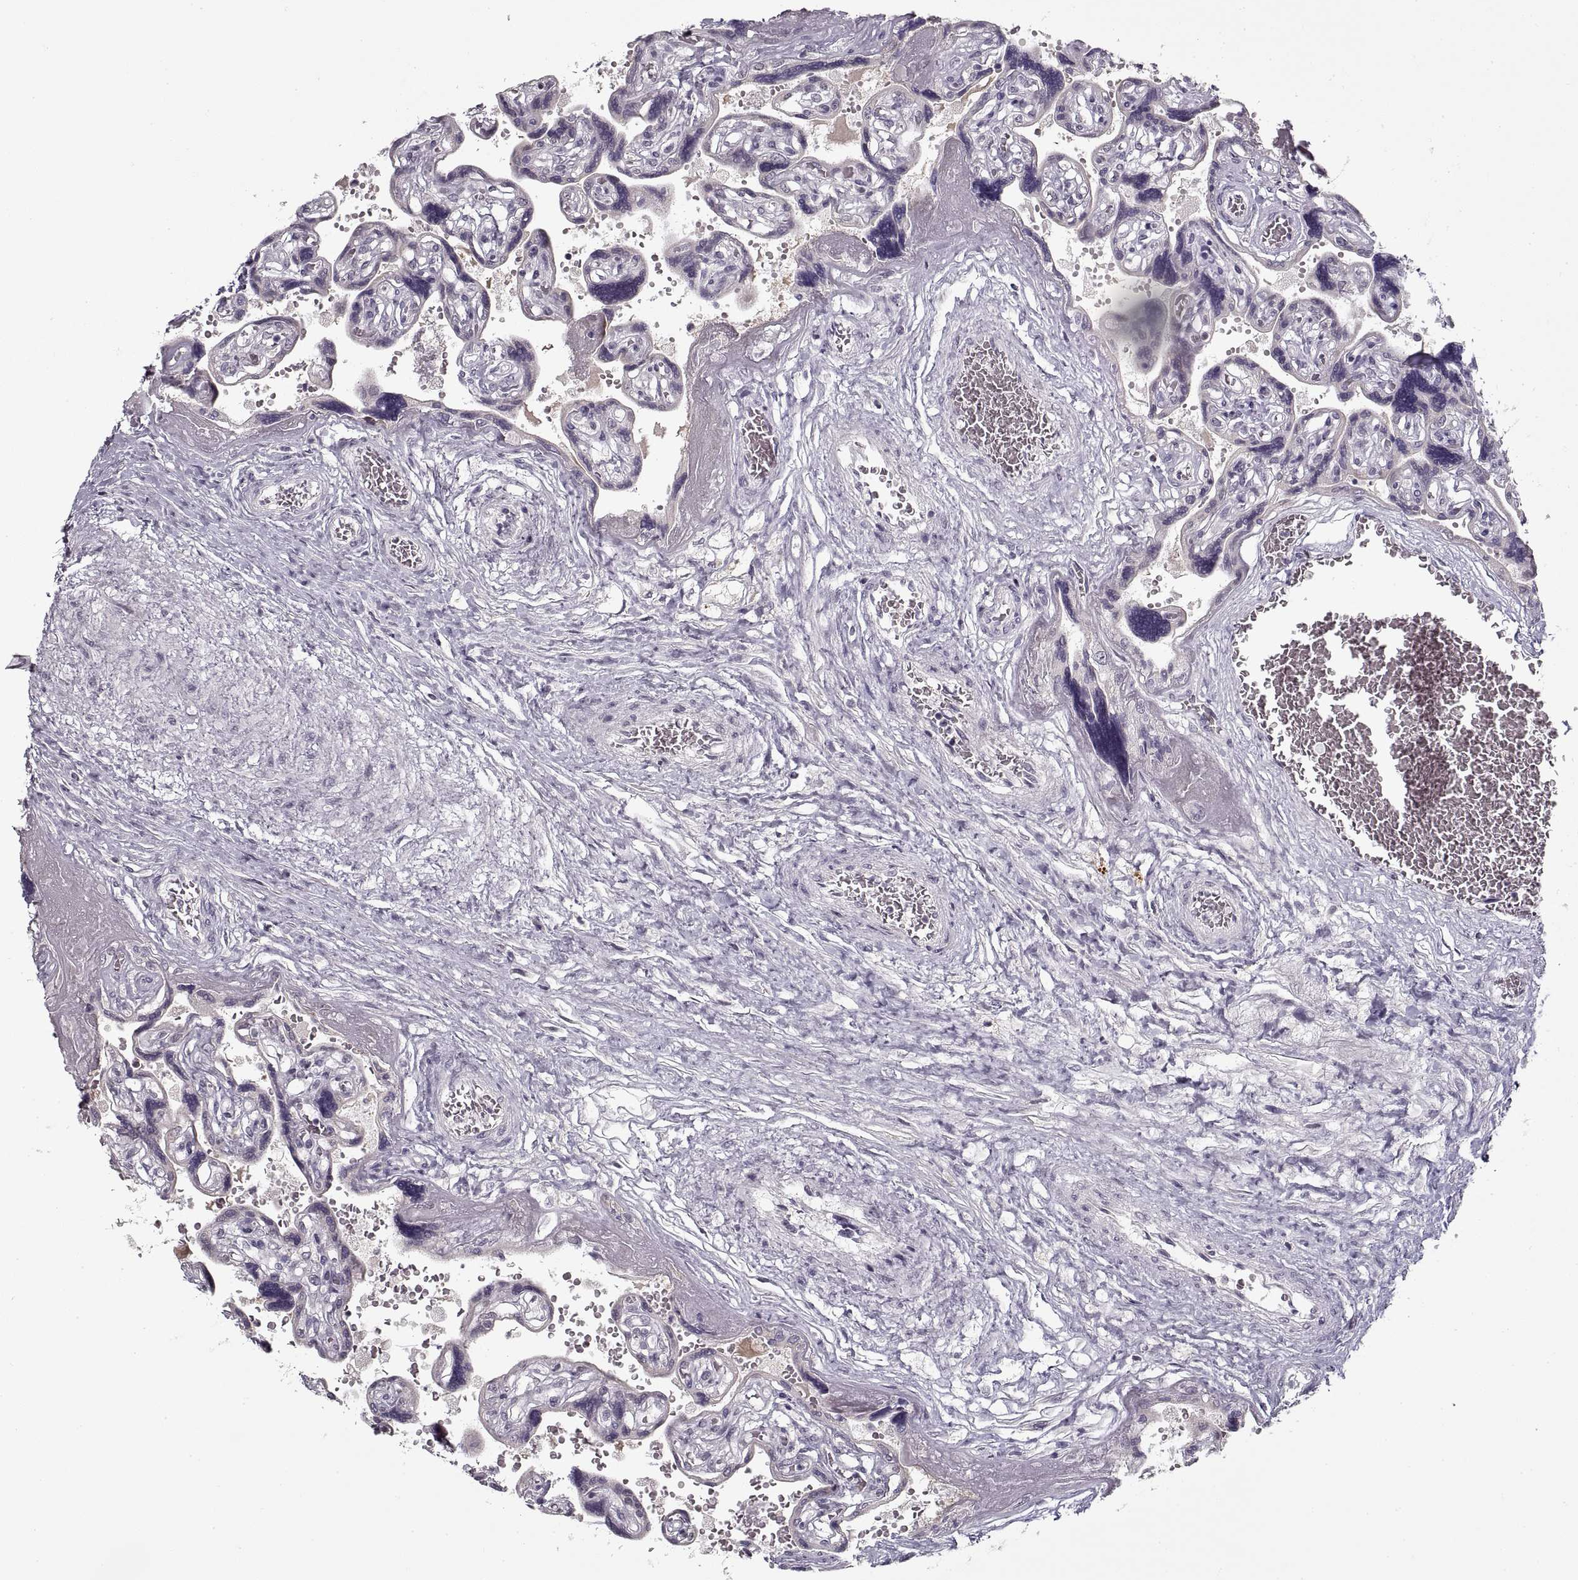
{"staining": {"intensity": "negative", "quantity": "none", "location": "none"}, "tissue": "placenta", "cell_type": "Decidual cells", "image_type": "normal", "snomed": [{"axis": "morphology", "description": "Normal tissue, NOS"}, {"axis": "topography", "description": "Placenta"}], "caption": "This histopathology image is of normal placenta stained with IHC to label a protein in brown with the nuclei are counter-stained blue. There is no positivity in decidual cells.", "gene": "GAD2", "patient": {"sex": "female", "age": 32}}